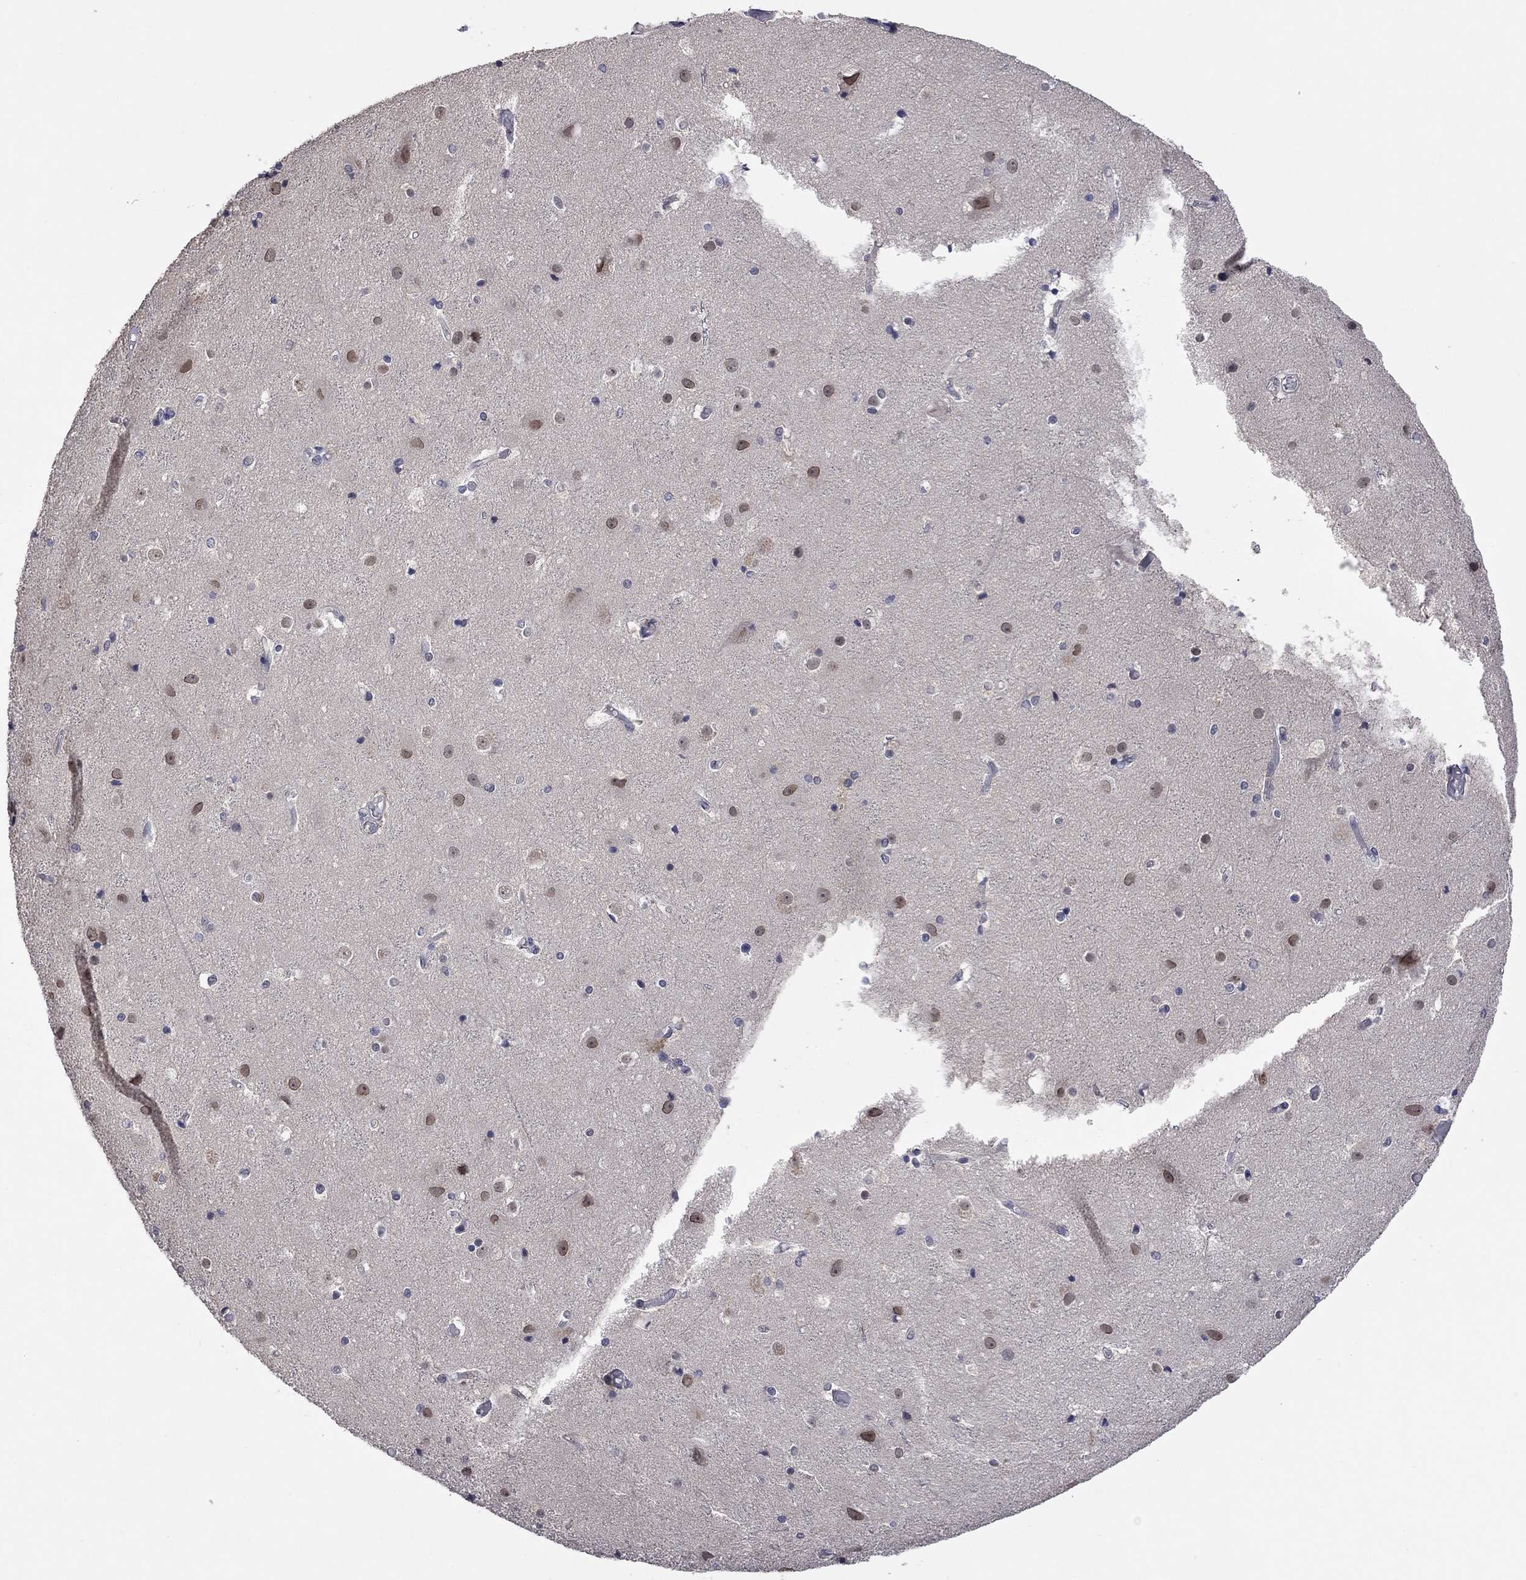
{"staining": {"intensity": "negative", "quantity": "none", "location": "none"}, "tissue": "cerebral cortex", "cell_type": "Endothelial cells", "image_type": "normal", "snomed": [{"axis": "morphology", "description": "Normal tissue, NOS"}, {"axis": "topography", "description": "Cerebral cortex"}], "caption": "IHC of benign cerebral cortex demonstrates no expression in endothelial cells. Nuclei are stained in blue.", "gene": "FABP12", "patient": {"sex": "female", "age": 52}}